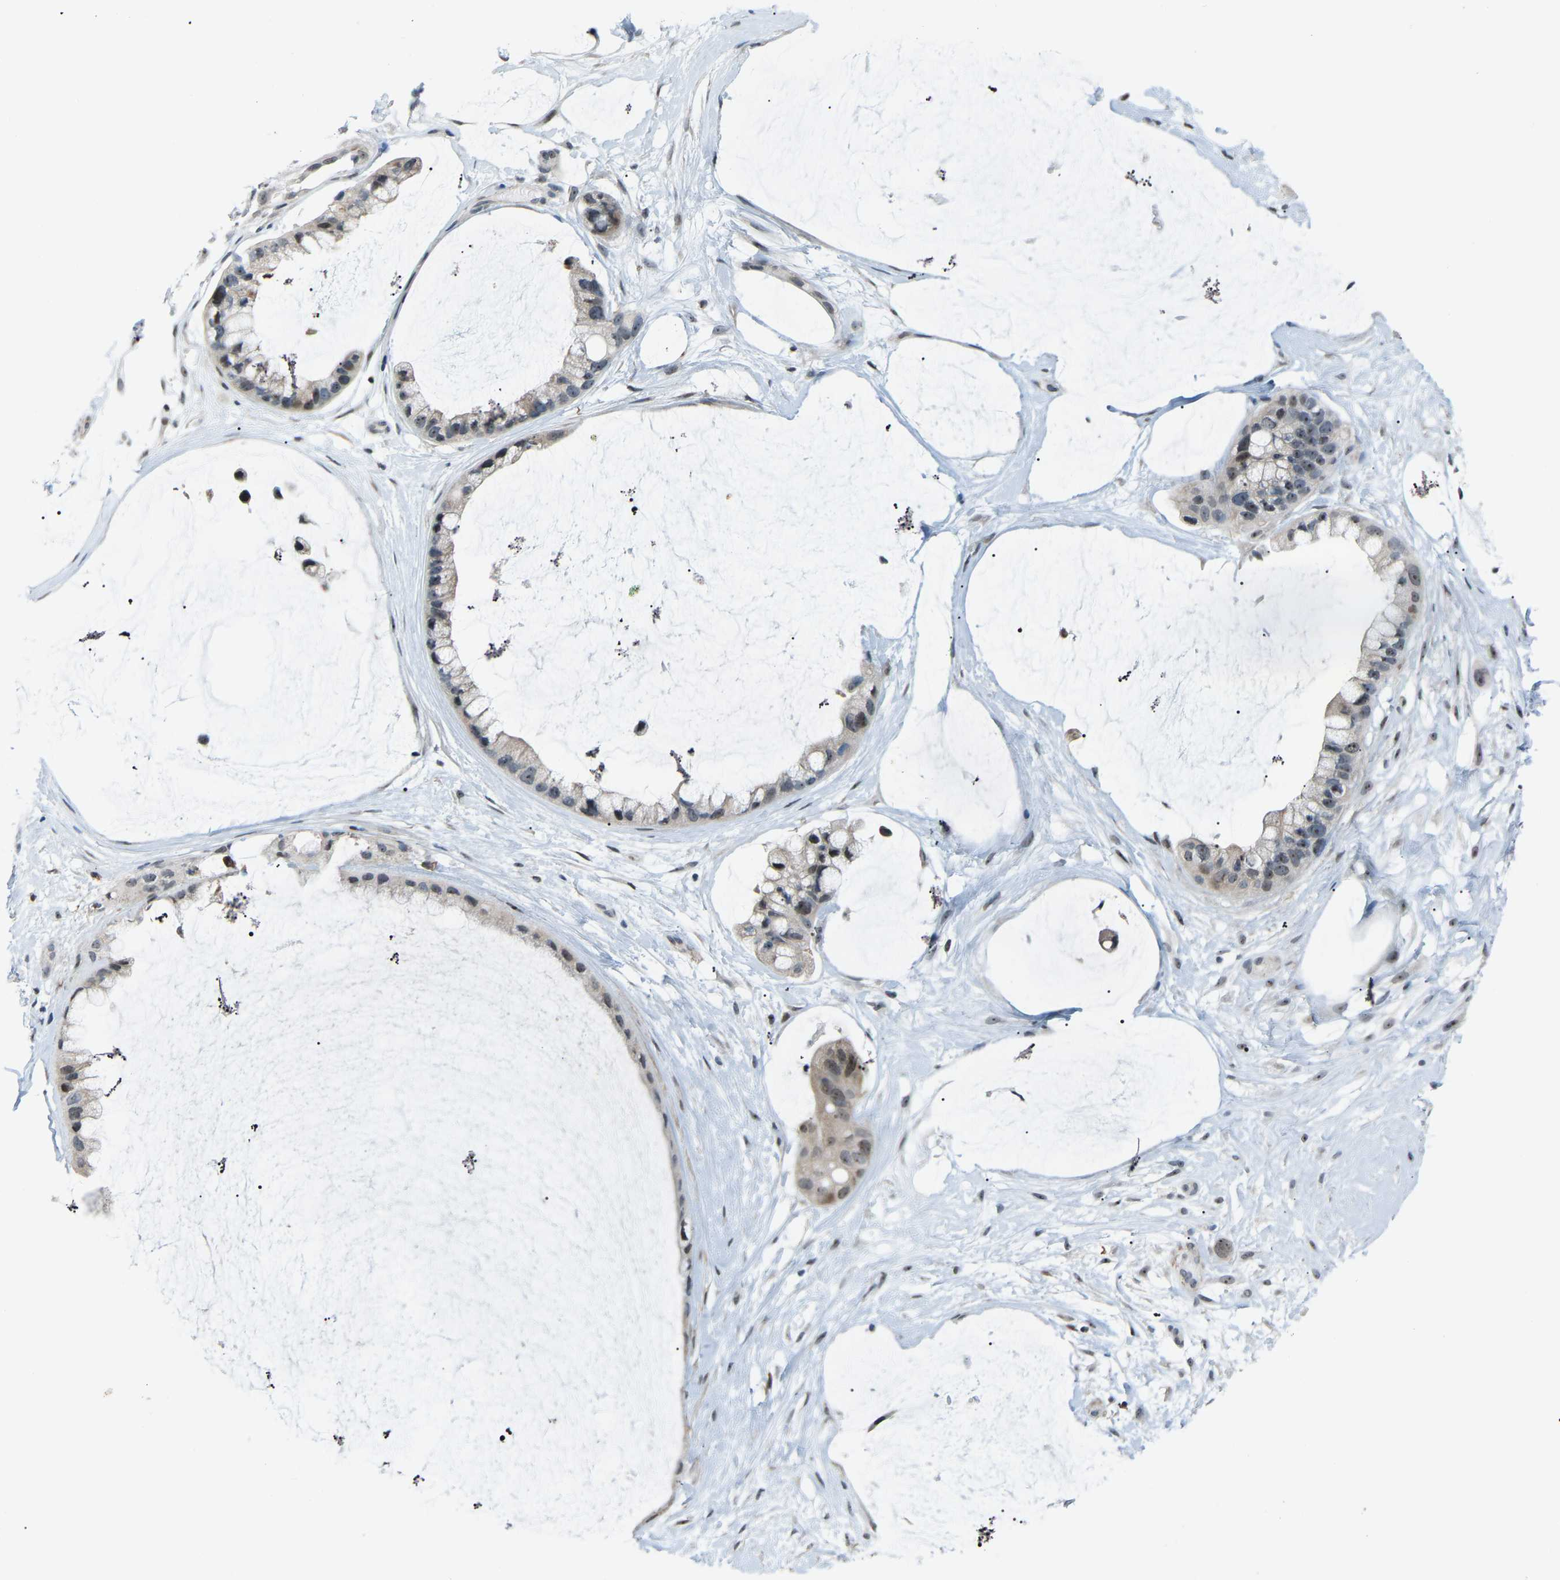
{"staining": {"intensity": "weak", "quantity": "<25%", "location": "nuclear"}, "tissue": "ovarian cancer", "cell_type": "Tumor cells", "image_type": "cancer", "snomed": [{"axis": "morphology", "description": "Cystadenocarcinoma, mucinous, NOS"}, {"axis": "topography", "description": "Ovary"}], "caption": "Immunohistochemistry (IHC) micrograph of neoplastic tissue: ovarian cancer (mucinous cystadenocarcinoma) stained with DAB (3,3'-diaminobenzidine) displays no significant protein staining in tumor cells.", "gene": "CROT", "patient": {"sex": "female", "age": 39}}